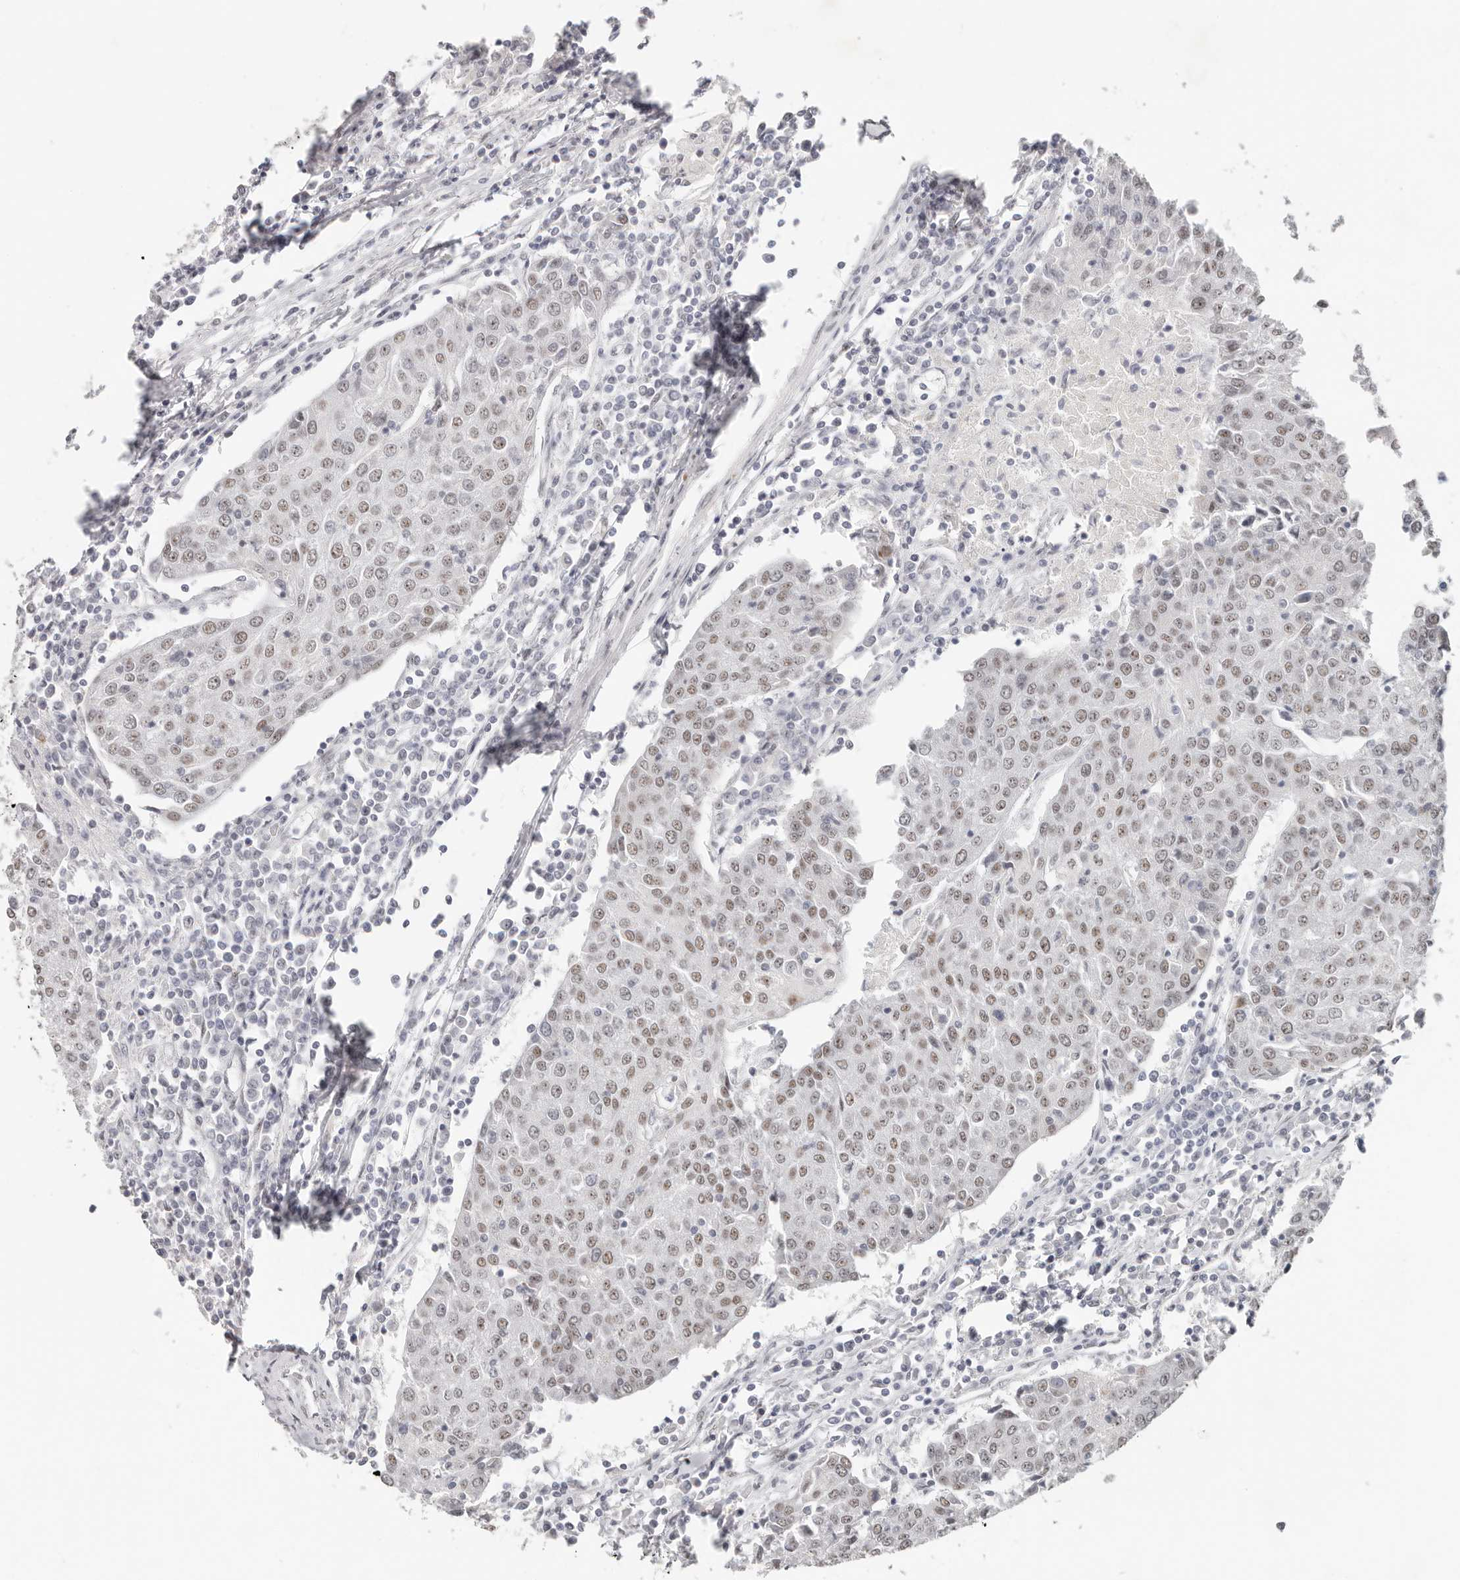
{"staining": {"intensity": "weak", "quantity": ">75%", "location": "nuclear"}, "tissue": "urothelial cancer", "cell_type": "Tumor cells", "image_type": "cancer", "snomed": [{"axis": "morphology", "description": "Urothelial carcinoma, High grade"}, {"axis": "topography", "description": "Urinary bladder"}], "caption": "High-magnification brightfield microscopy of urothelial carcinoma (high-grade) stained with DAB (3,3'-diaminobenzidine) (brown) and counterstained with hematoxylin (blue). tumor cells exhibit weak nuclear positivity is appreciated in about>75% of cells.", "gene": "LARP7", "patient": {"sex": "female", "age": 85}}